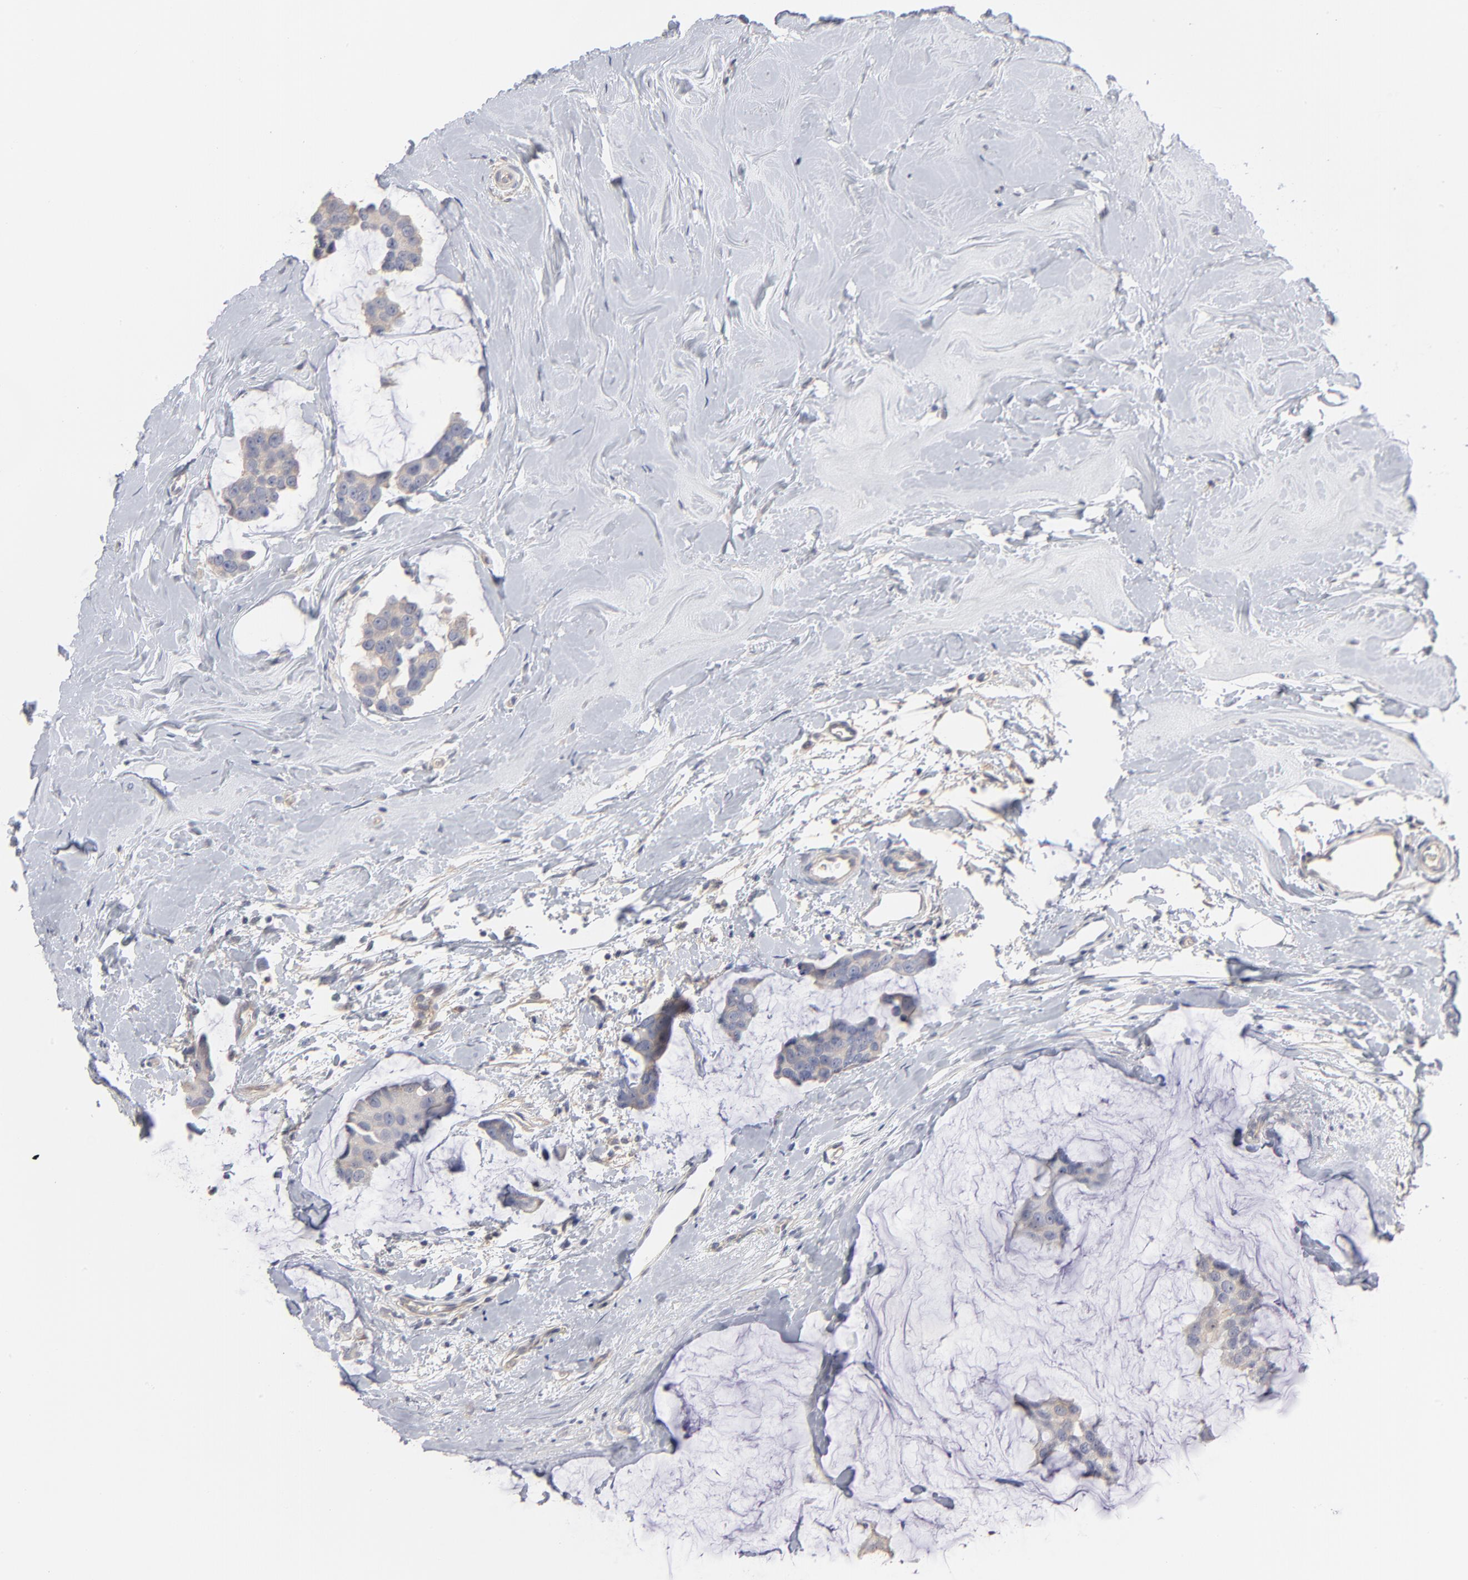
{"staining": {"intensity": "weak", "quantity": ">75%", "location": "cytoplasmic/membranous"}, "tissue": "breast cancer", "cell_type": "Tumor cells", "image_type": "cancer", "snomed": [{"axis": "morphology", "description": "Normal tissue, NOS"}, {"axis": "morphology", "description": "Duct carcinoma"}, {"axis": "topography", "description": "Breast"}], "caption": "This is an image of immunohistochemistry (IHC) staining of breast infiltrating ductal carcinoma, which shows weak positivity in the cytoplasmic/membranous of tumor cells.", "gene": "SLC16A1", "patient": {"sex": "female", "age": 50}}